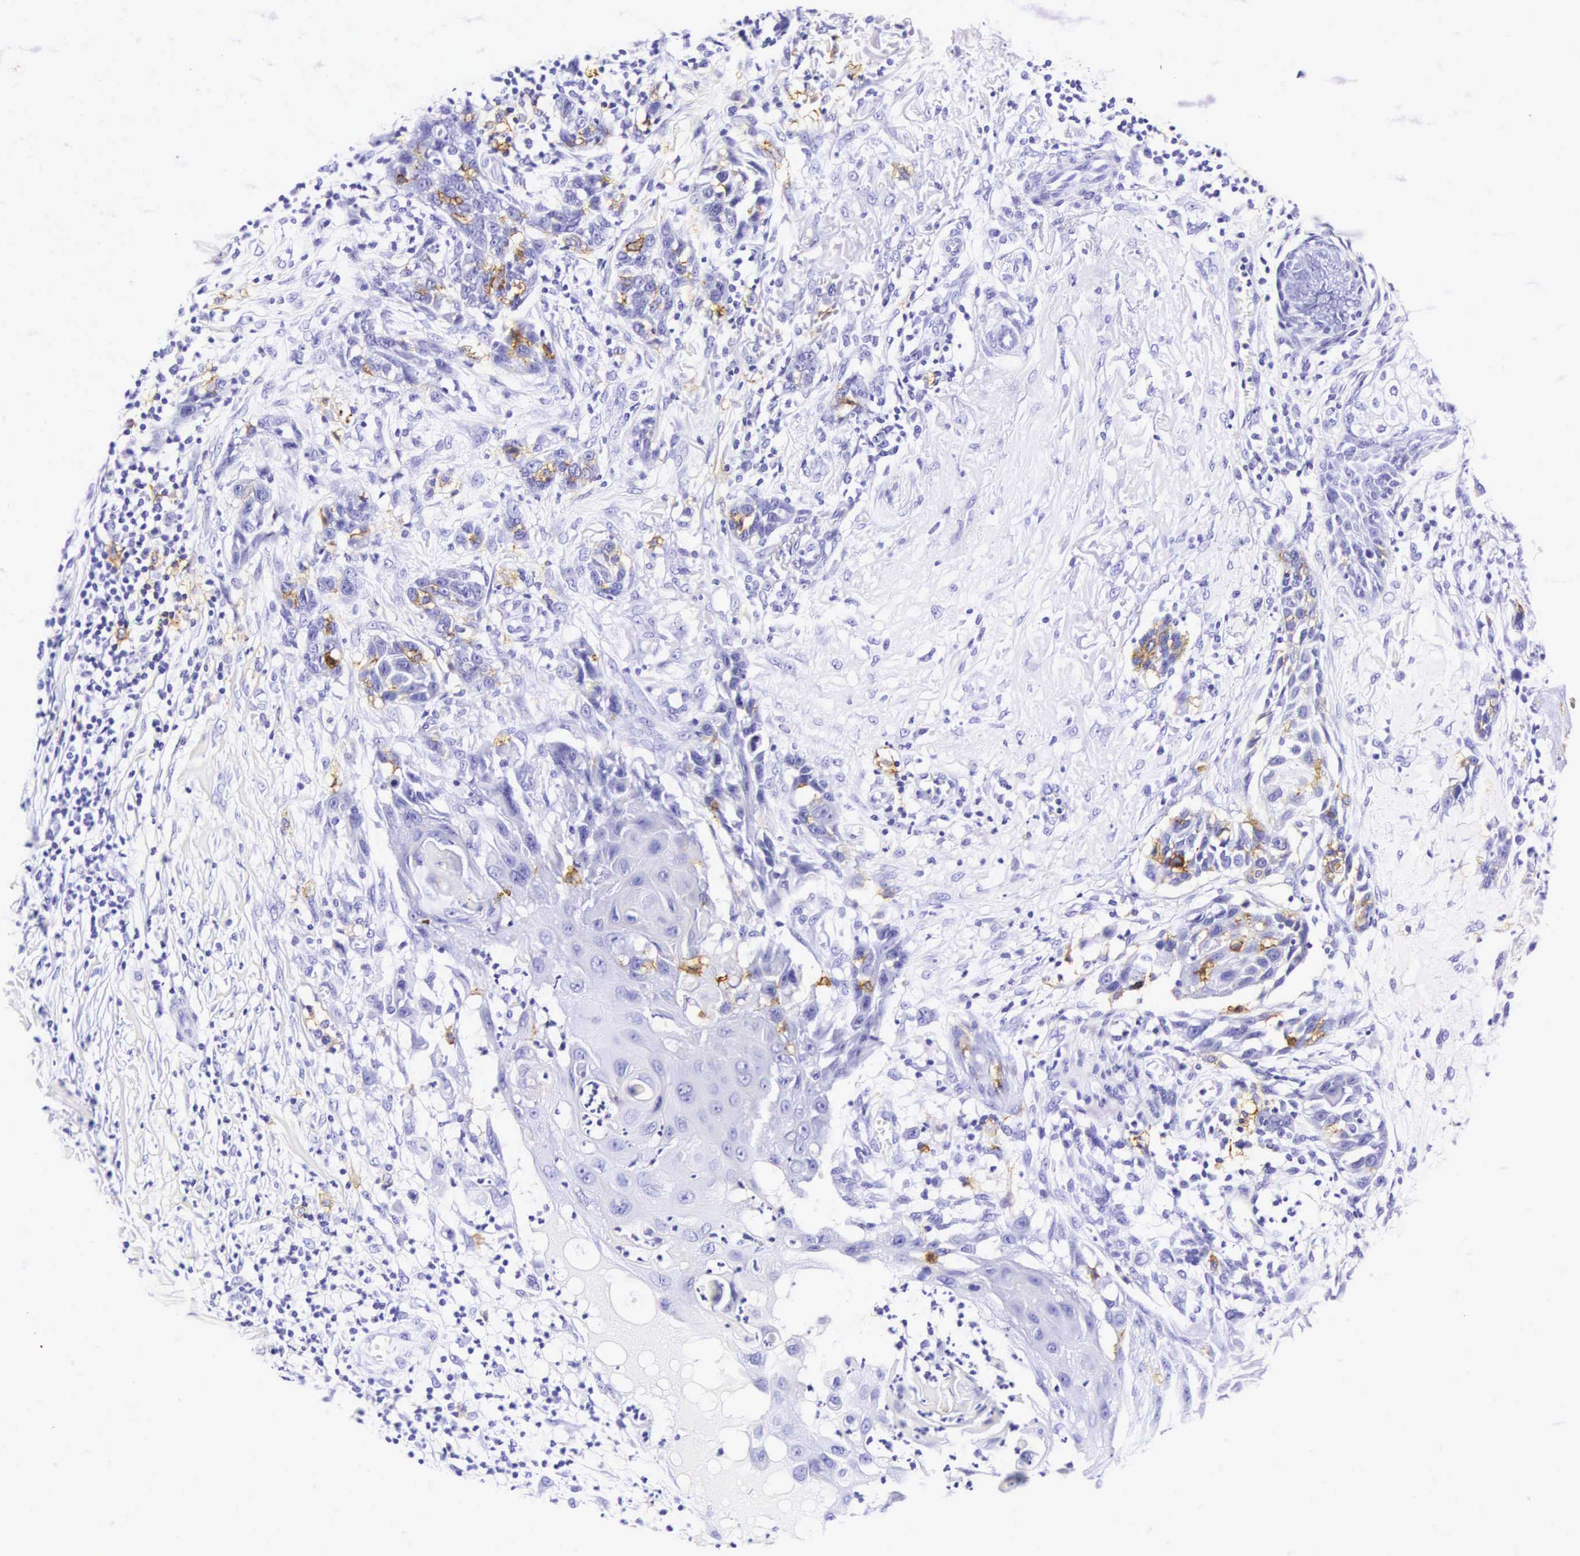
{"staining": {"intensity": "negative", "quantity": "none", "location": "none"}, "tissue": "skin cancer", "cell_type": "Tumor cells", "image_type": "cancer", "snomed": [{"axis": "morphology", "description": "Squamous cell carcinoma, NOS"}, {"axis": "topography", "description": "Skin"}], "caption": "Tumor cells are negative for brown protein staining in skin cancer. (DAB immunohistochemistry (IHC) visualized using brightfield microscopy, high magnification).", "gene": "CD1A", "patient": {"sex": "male", "age": 77}}